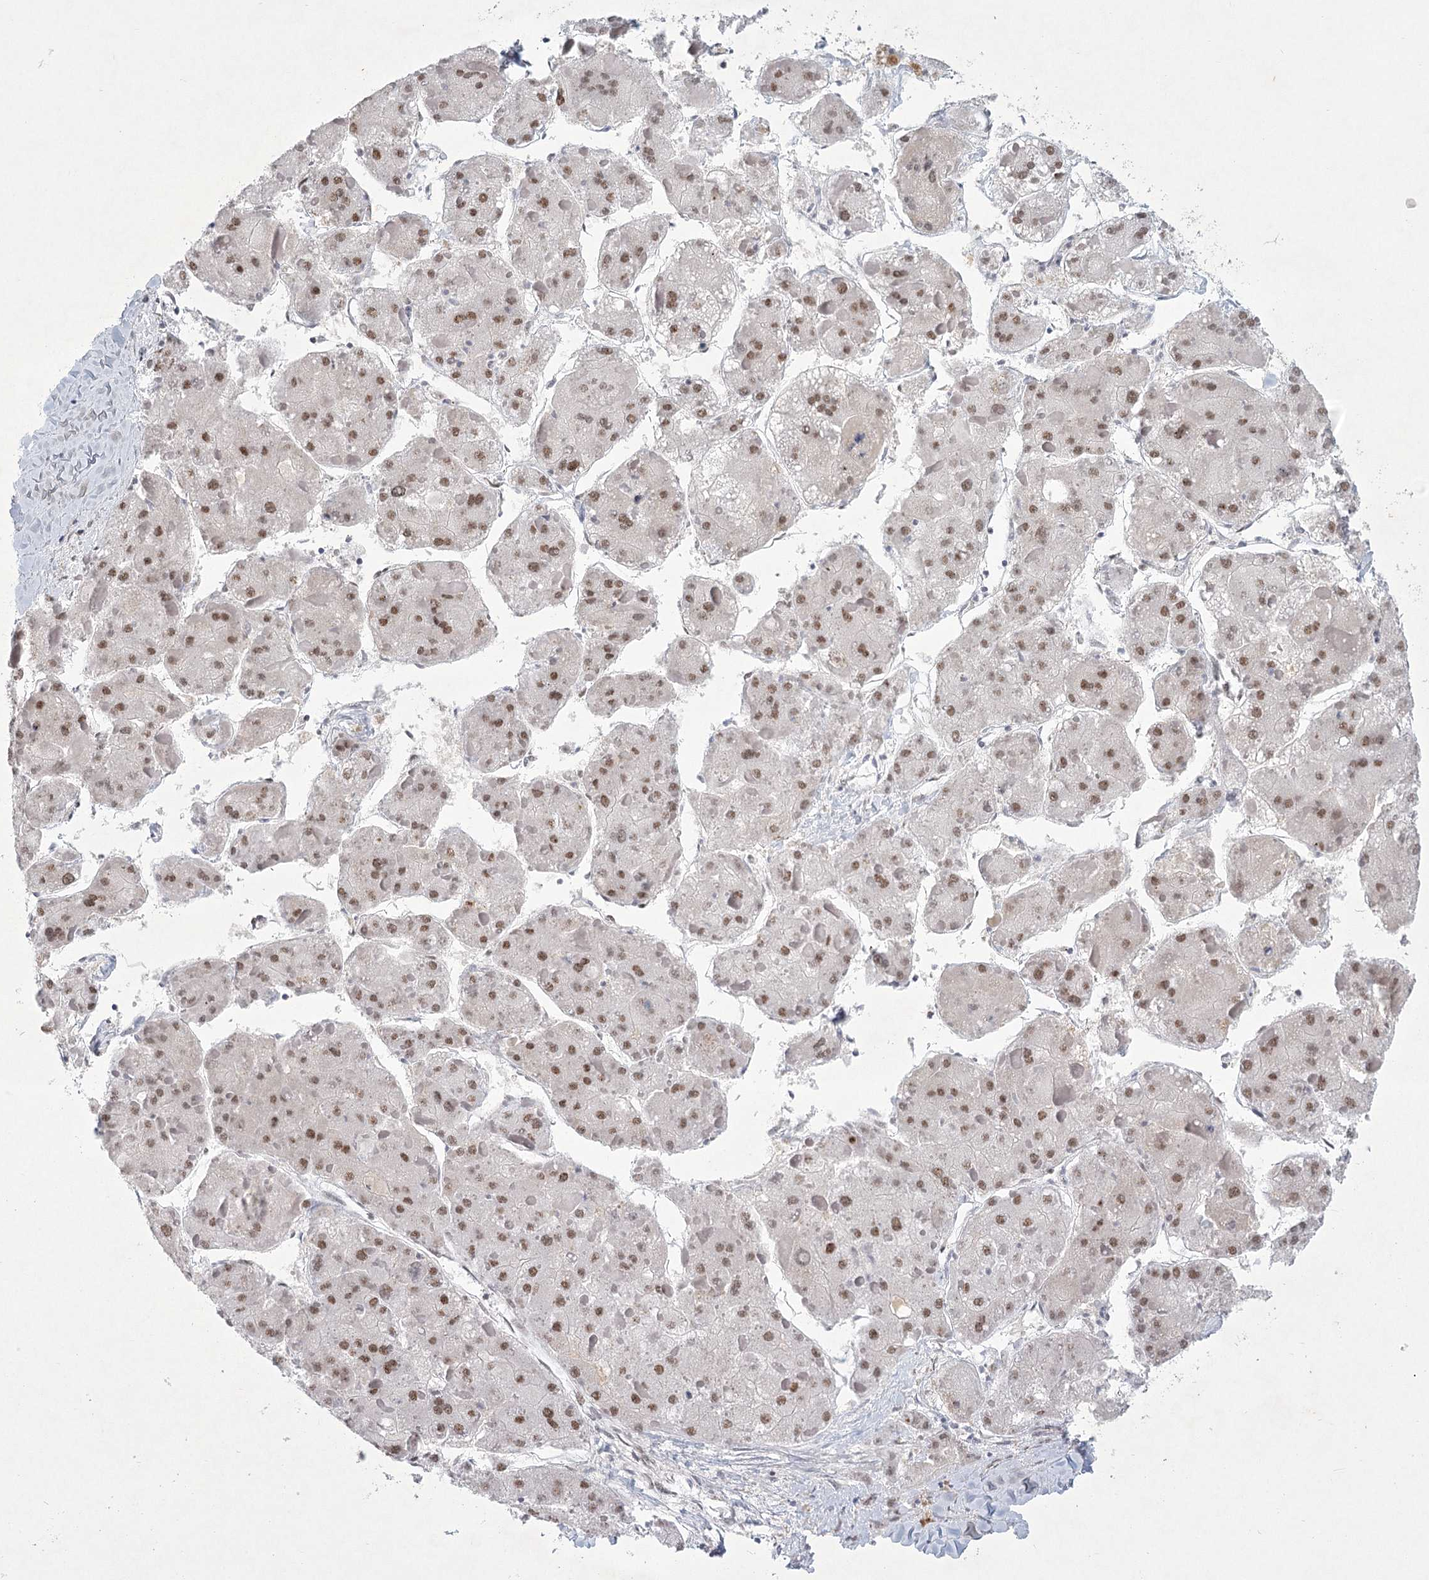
{"staining": {"intensity": "moderate", "quantity": ">75%", "location": "nuclear"}, "tissue": "liver cancer", "cell_type": "Tumor cells", "image_type": "cancer", "snomed": [{"axis": "morphology", "description": "Carcinoma, Hepatocellular, NOS"}, {"axis": "topography", "description": "Liver"}], "caption": "Immunohistochemistry staining of liver cancer, which shows medium levels of moderate nuclear expression in approximately >75% of tumor cells indicating moderate nuclear protein expression. The staining was performed using DAB (brown) for protein detection and nuclei were counterstained in hematoxylin (blue).", "gene": "CIB4", "patient": {"sex": "female", "age": 73}}